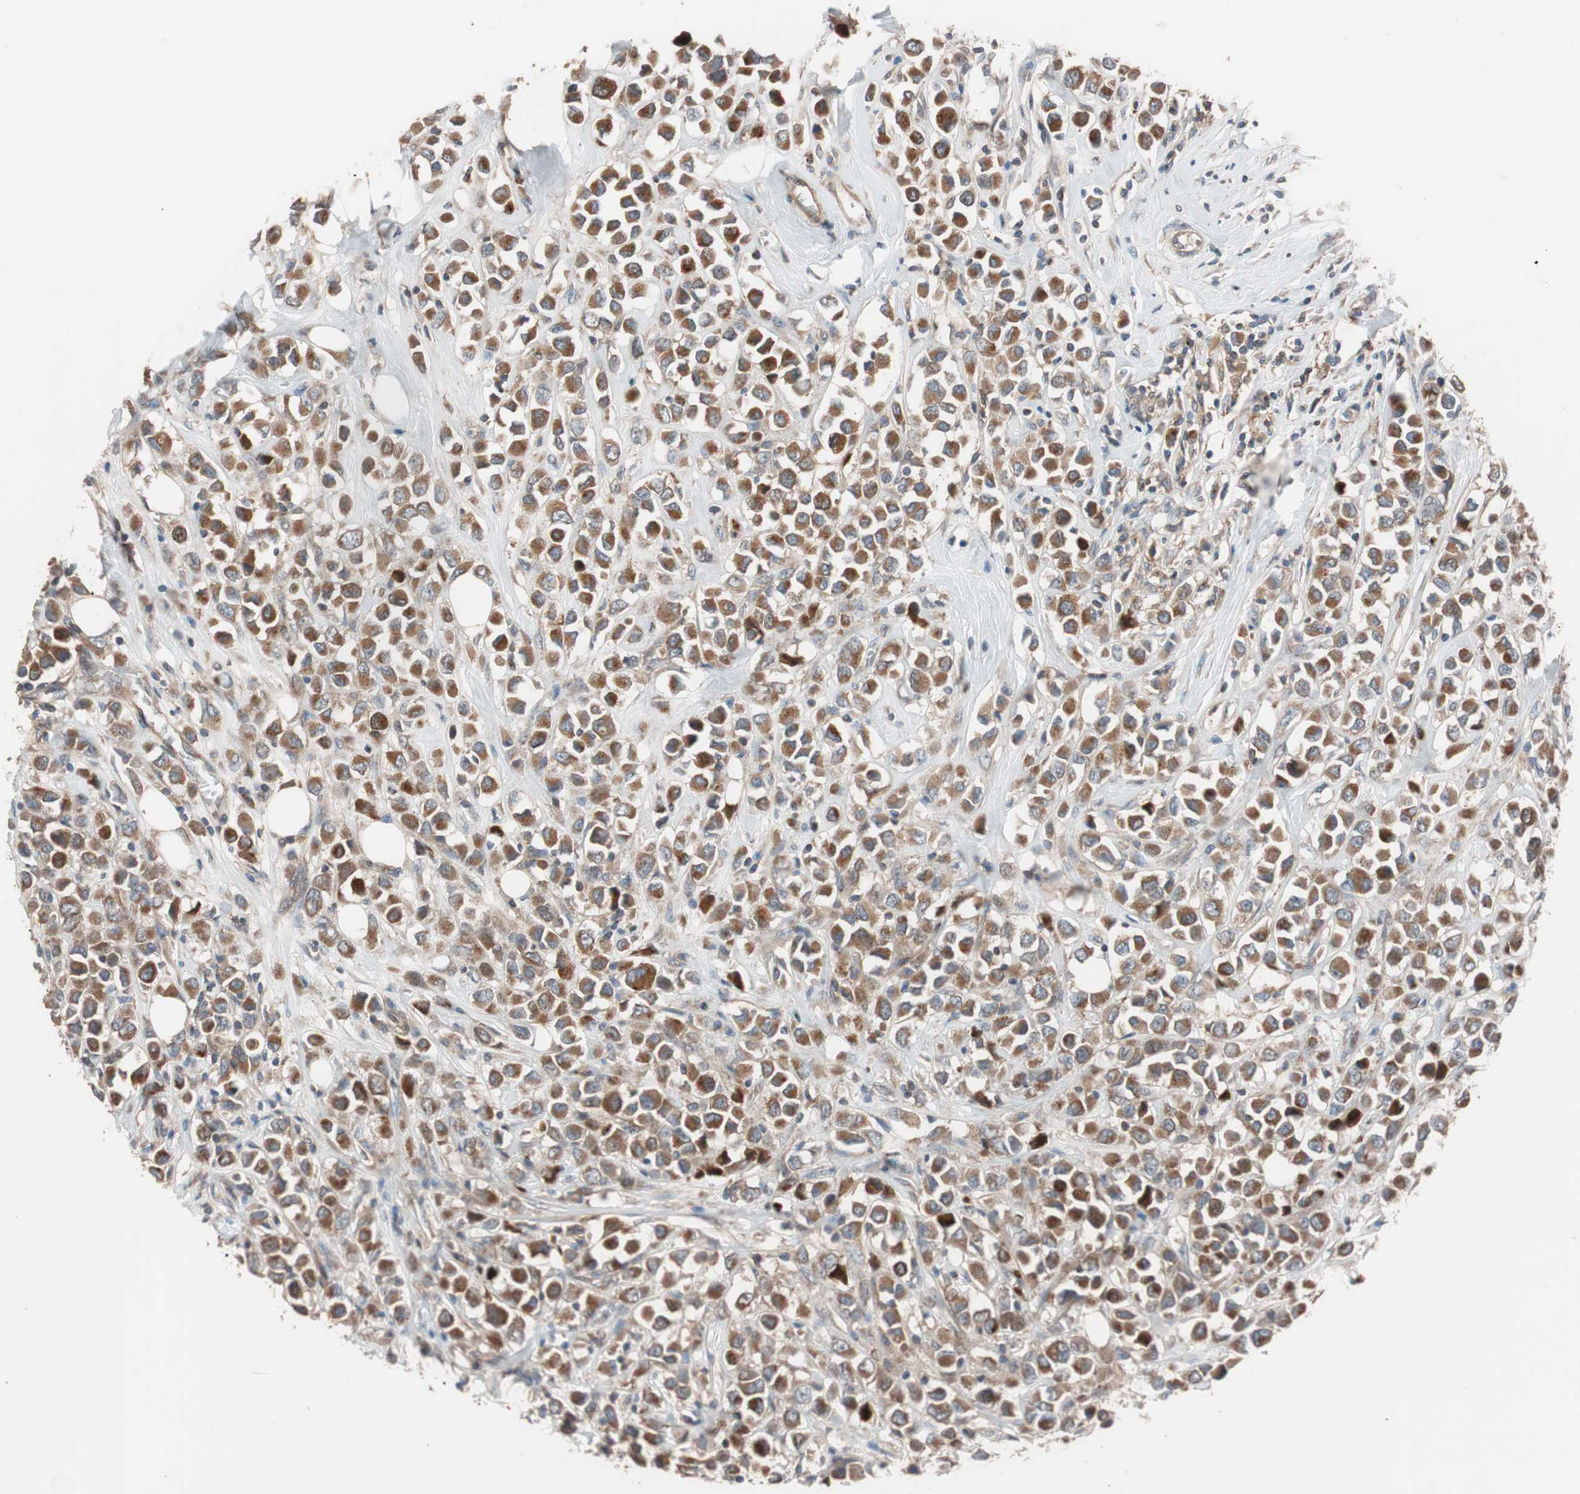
{"staining": {"intensity": "strong", "quantity": ">75%", "location": "cytoplasmic/membranous"}, "tissue": "breast cancer", "cell_type": "Tumor cells", "image_type": "cancer", "snomed": [{"axis": "morphology", "description": "Duct carcinoma"}, {"axis": "topography", "description": "Breast"}], "caption": "Breast infiltrating ductal carcinoma stained for a protein reveals strong cytoplasmic/membranous positivity in tumor cells.", "gene": "SDC4", "patient": {"sex": "female", "age": 61}}